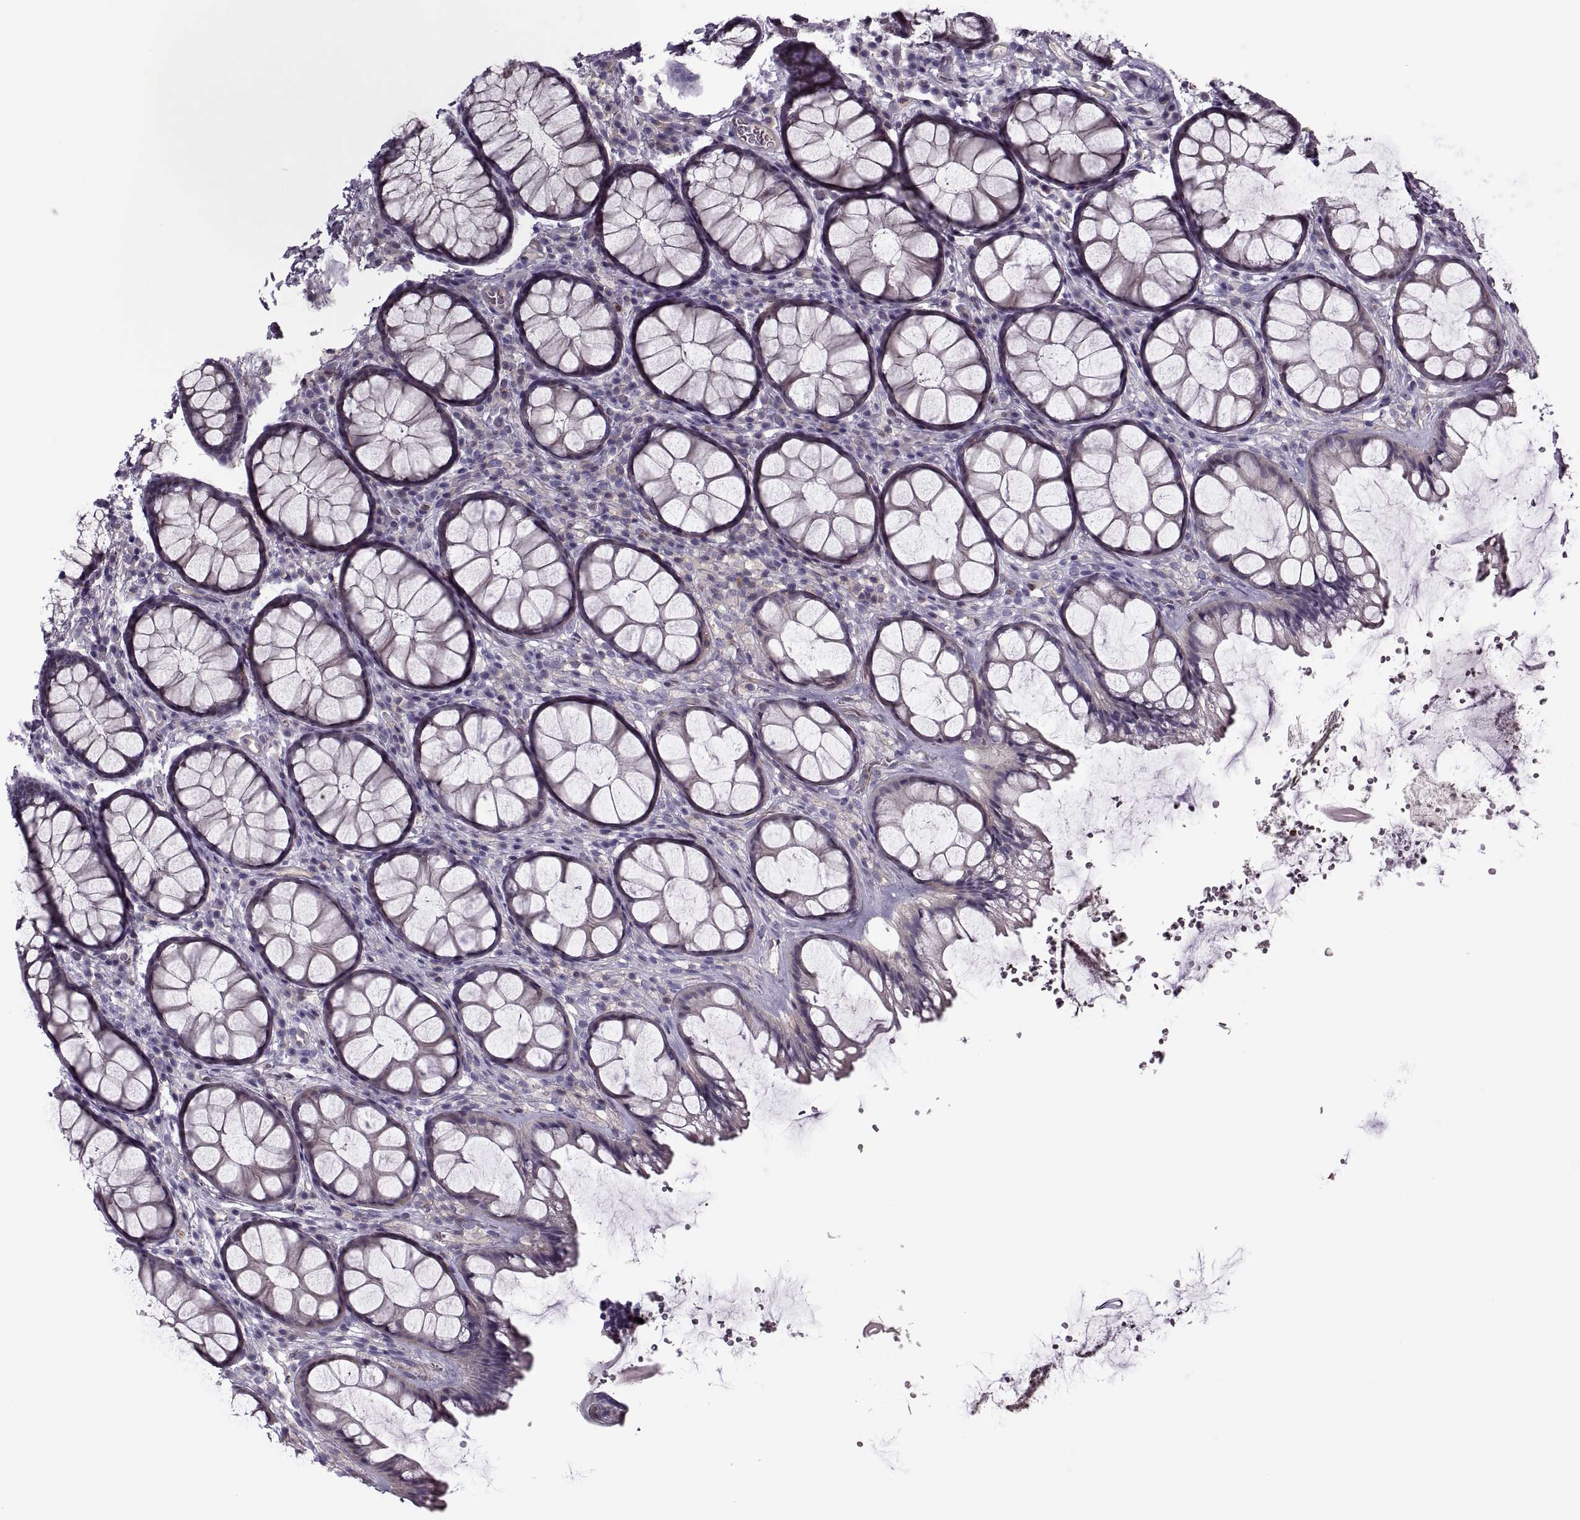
{"staining": {"intensity": "negative", "quantity": "none", "location": "none"}, "tissue": "rectum", "cell_type": "Glandular cells", "image_type": "normal", "snomed": [{"axis": "morphology", "description": "Normal tissue, NOS"}, {"axis": "topography", "description": "Rectum"}], "caption": "Immunohistochemical staining of unremarkable rectum demonstrates no significant expression in glandular cells.", "gene": "SLC2A14", "patient": {"sex": "female", "age": 62}}